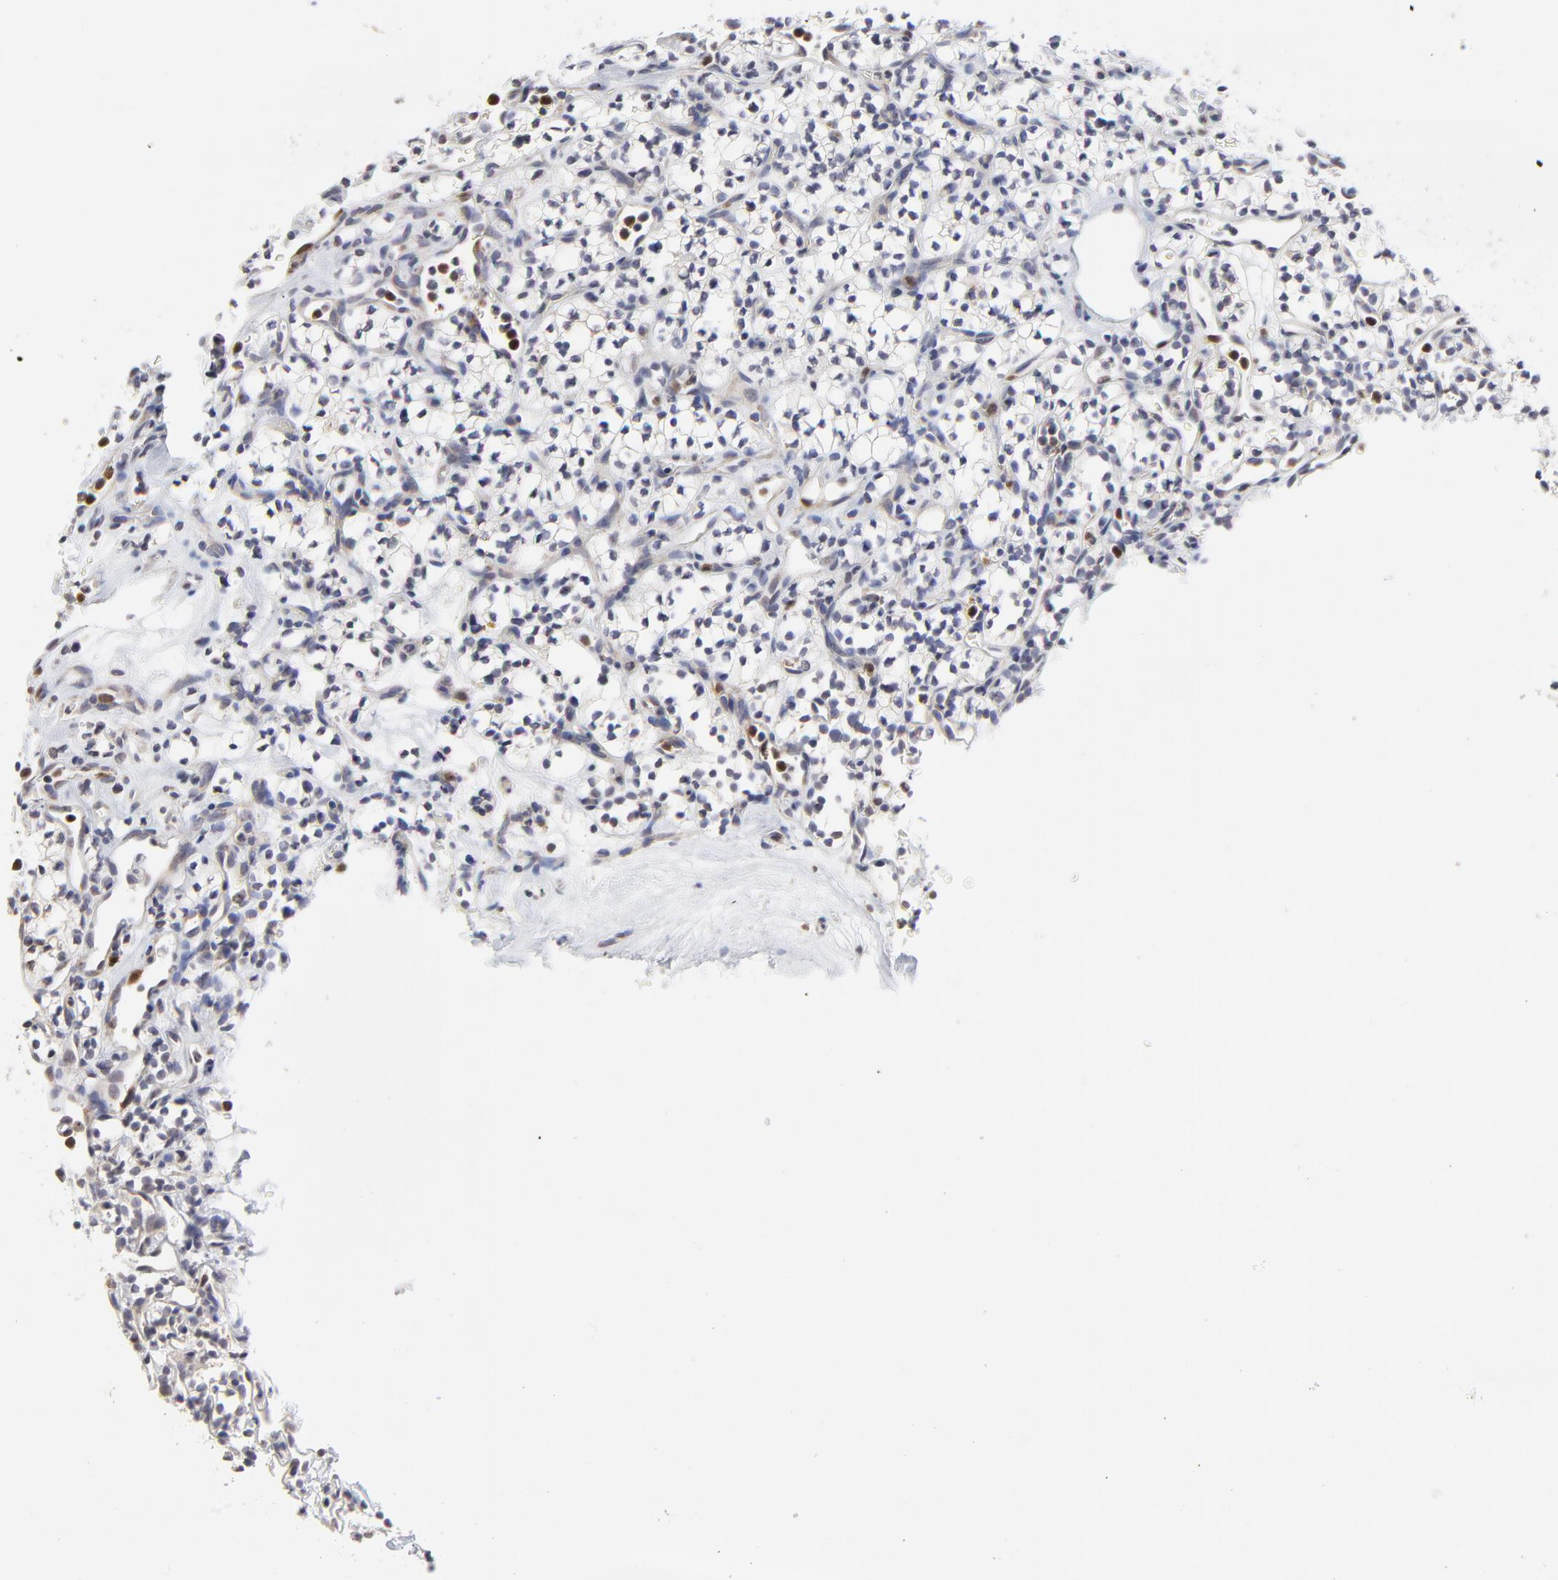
{"staining": {"intensity": "negative", "quantity": "none", "location": "none"}, "tissue": "renal cancer", "cell_type": "Tumor cells", "image_type": "cancer", "snomed": [{"axis": "morphology", "description": "Adenocarcinoma, NOS"}, {"axis": "topography", "description": "Kidney"}], "caption": "Immunohistochemical staining of renal adenocarcinoma exhibits no significant expression in tumor cells.", "gene": "NCAPH", "patient": {"sex": "male", "age": 59}}